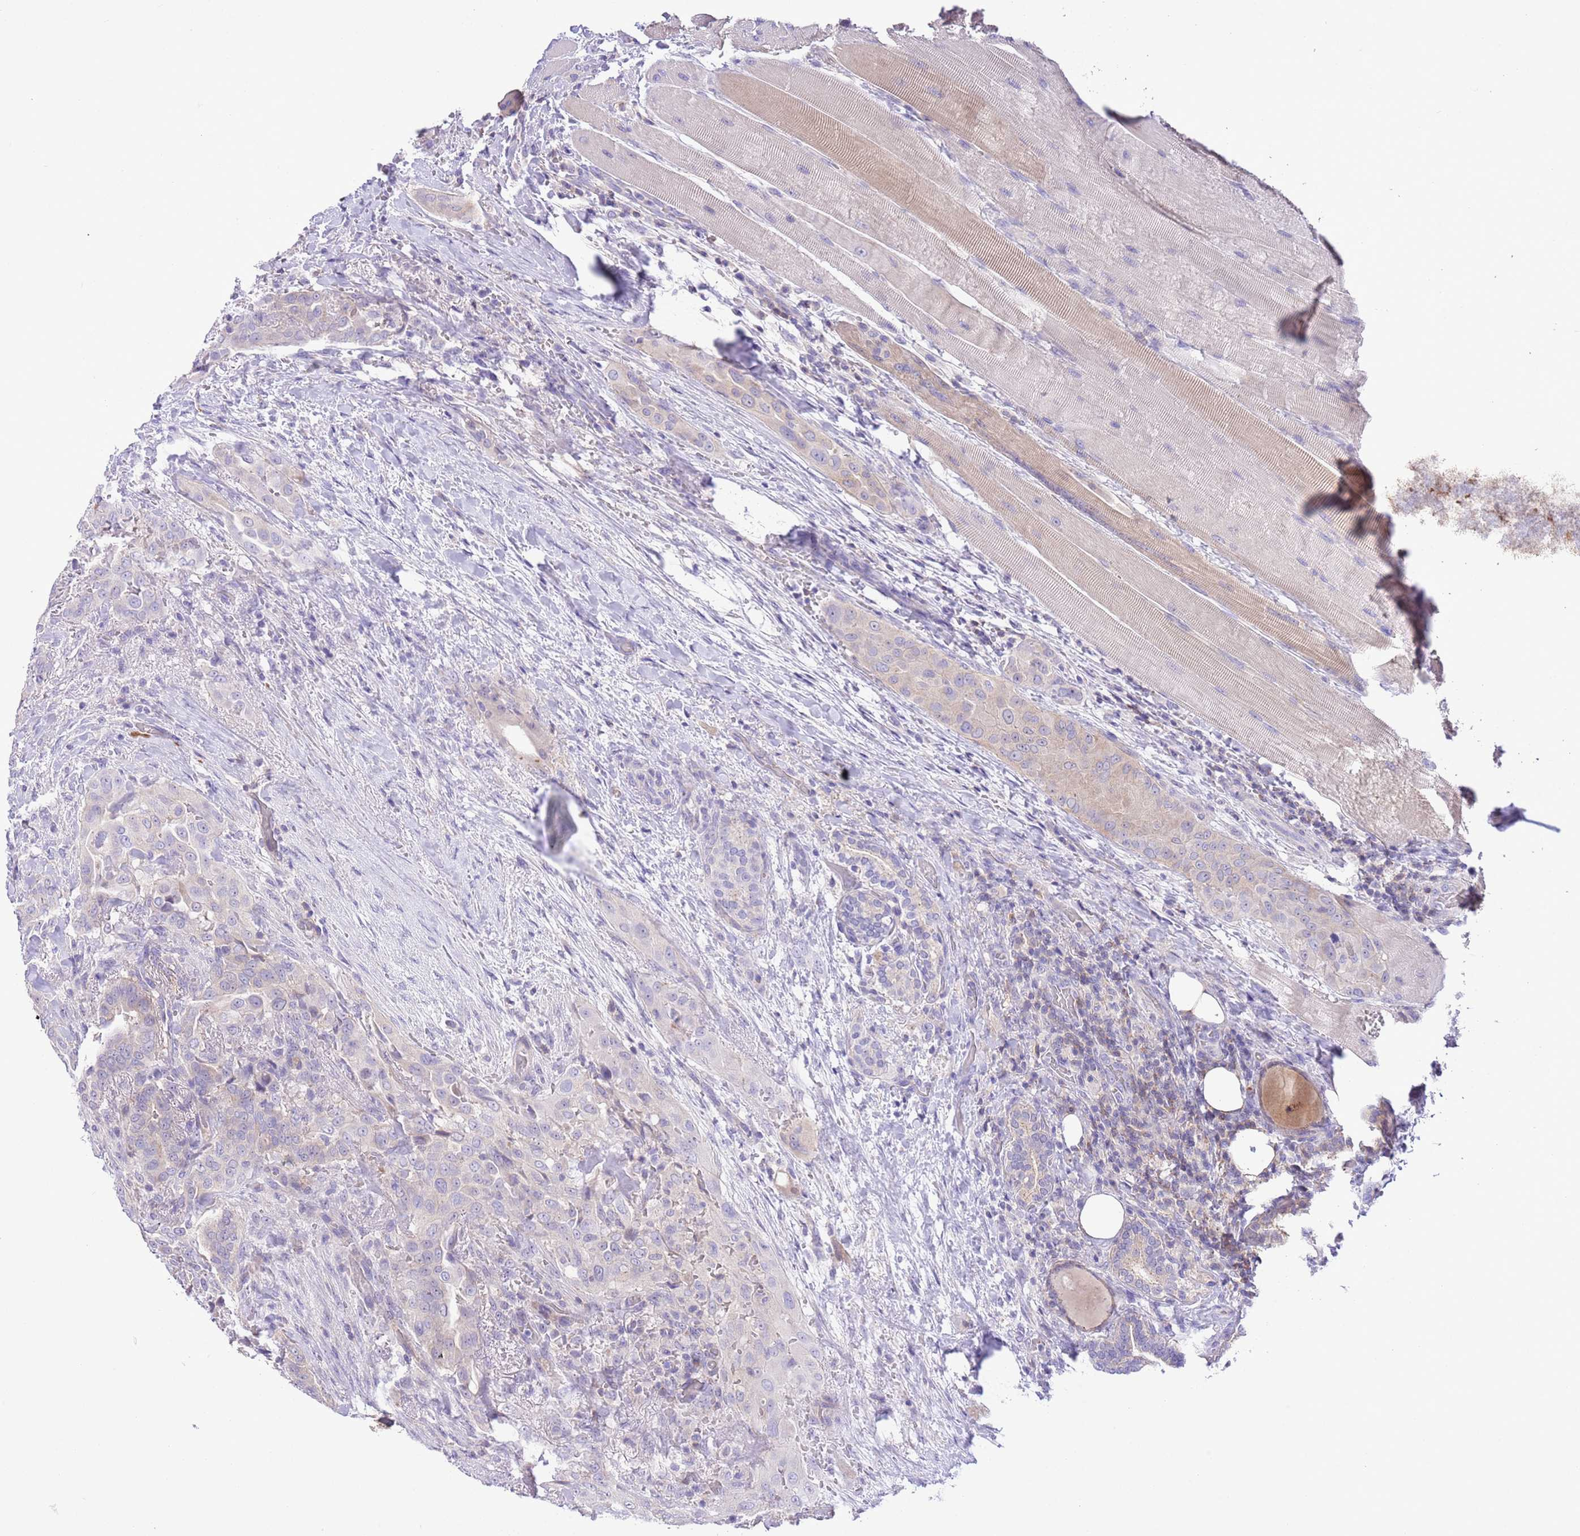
{"staining": {"intensity": "weak", "quantity": "<25%", "location": "cytoplasmic/membranous"}, "tissue": "thyroid cancer", "cell_type": "Tumor cells", "image_type": "cancer", "snomed": [{"axis": "morphology", "description": "Papillary adenocarcinoma, NOS"}, {"axis": "topography", "description": "Thyroid gland"}], "caption": "This image is of thyroid cancer stained with immunohistochemistry to label a protein in brown with the nuclei are counter-stained blue. There is no staining in tumor cells. Brightfield microscopy of immunohistochemistry (IHC) stained with DAB (3,3'-diaminobenzidine) (brown) and hematoxylin (blue), captured at high magnification.", "gene": "PRR32", "patient": {"sex": "male", "age": 61}}